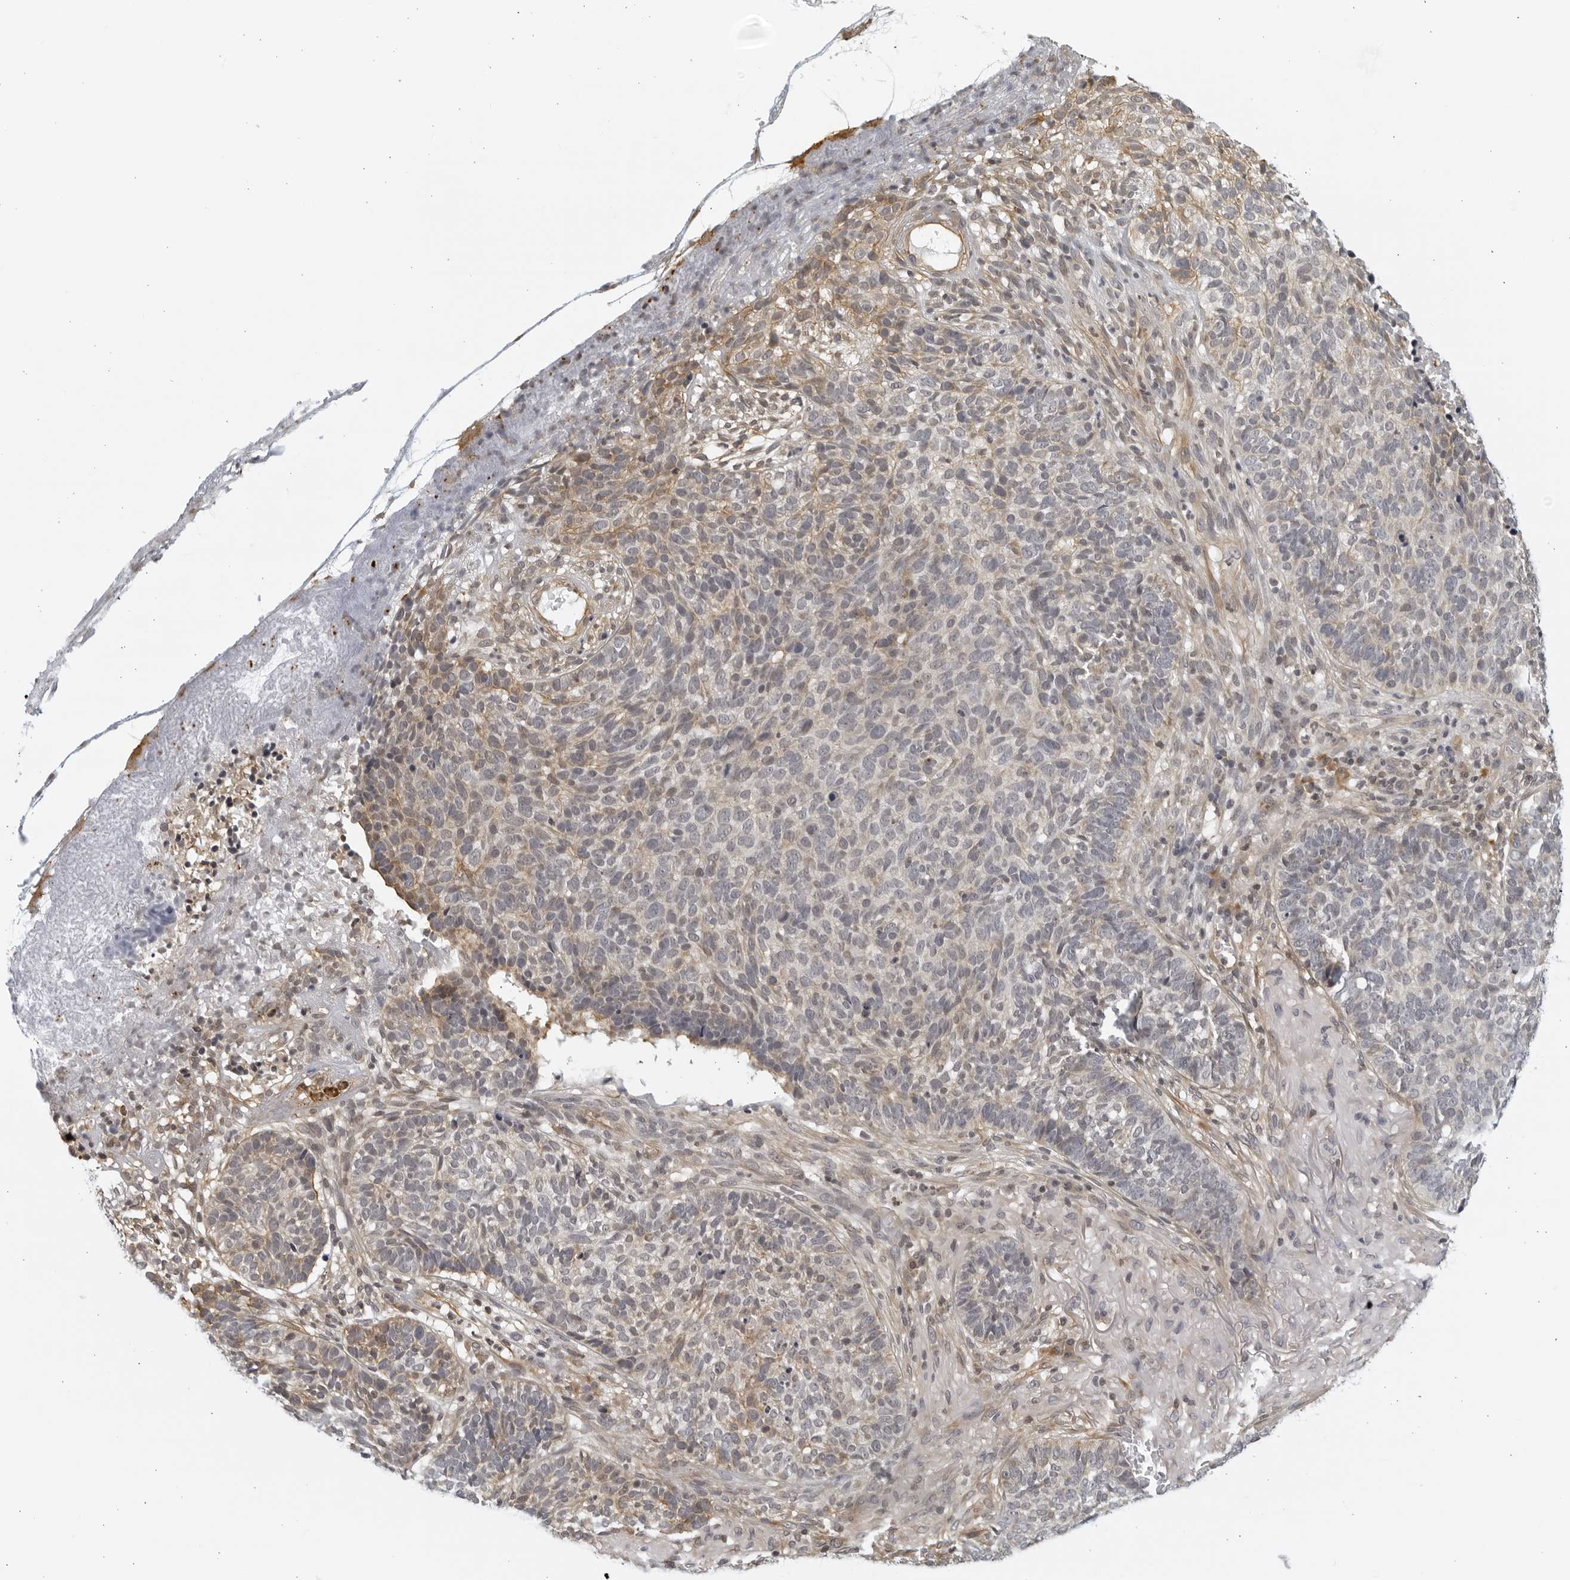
{"staining": {"intensity": "weak", "quantity": "25%-75%", "location": "cytoplasmic/membranous"}, "tissue": "skin cancer", "cell_type": "Tumor cells", "image_type": "cancer", "snomed": [{"axis": "morphology", "description": "Basal cell carcinoma"}, {"axis": "topography", "description": "Skin"}], "caption": "Skin cancer was stained to show a protein in brown. There is low levels of weak cytoplasmic/membranous staining in approximately 25%-75% of tumor cells. The staining was performed using DAB (3,3'-diaminobenzidine), with brown indicating positive protein expression. Nuclei are stained blue with hematoxylin.", "gene": "SERTAD4", "patient": {"sex": "male", "age": 85}}